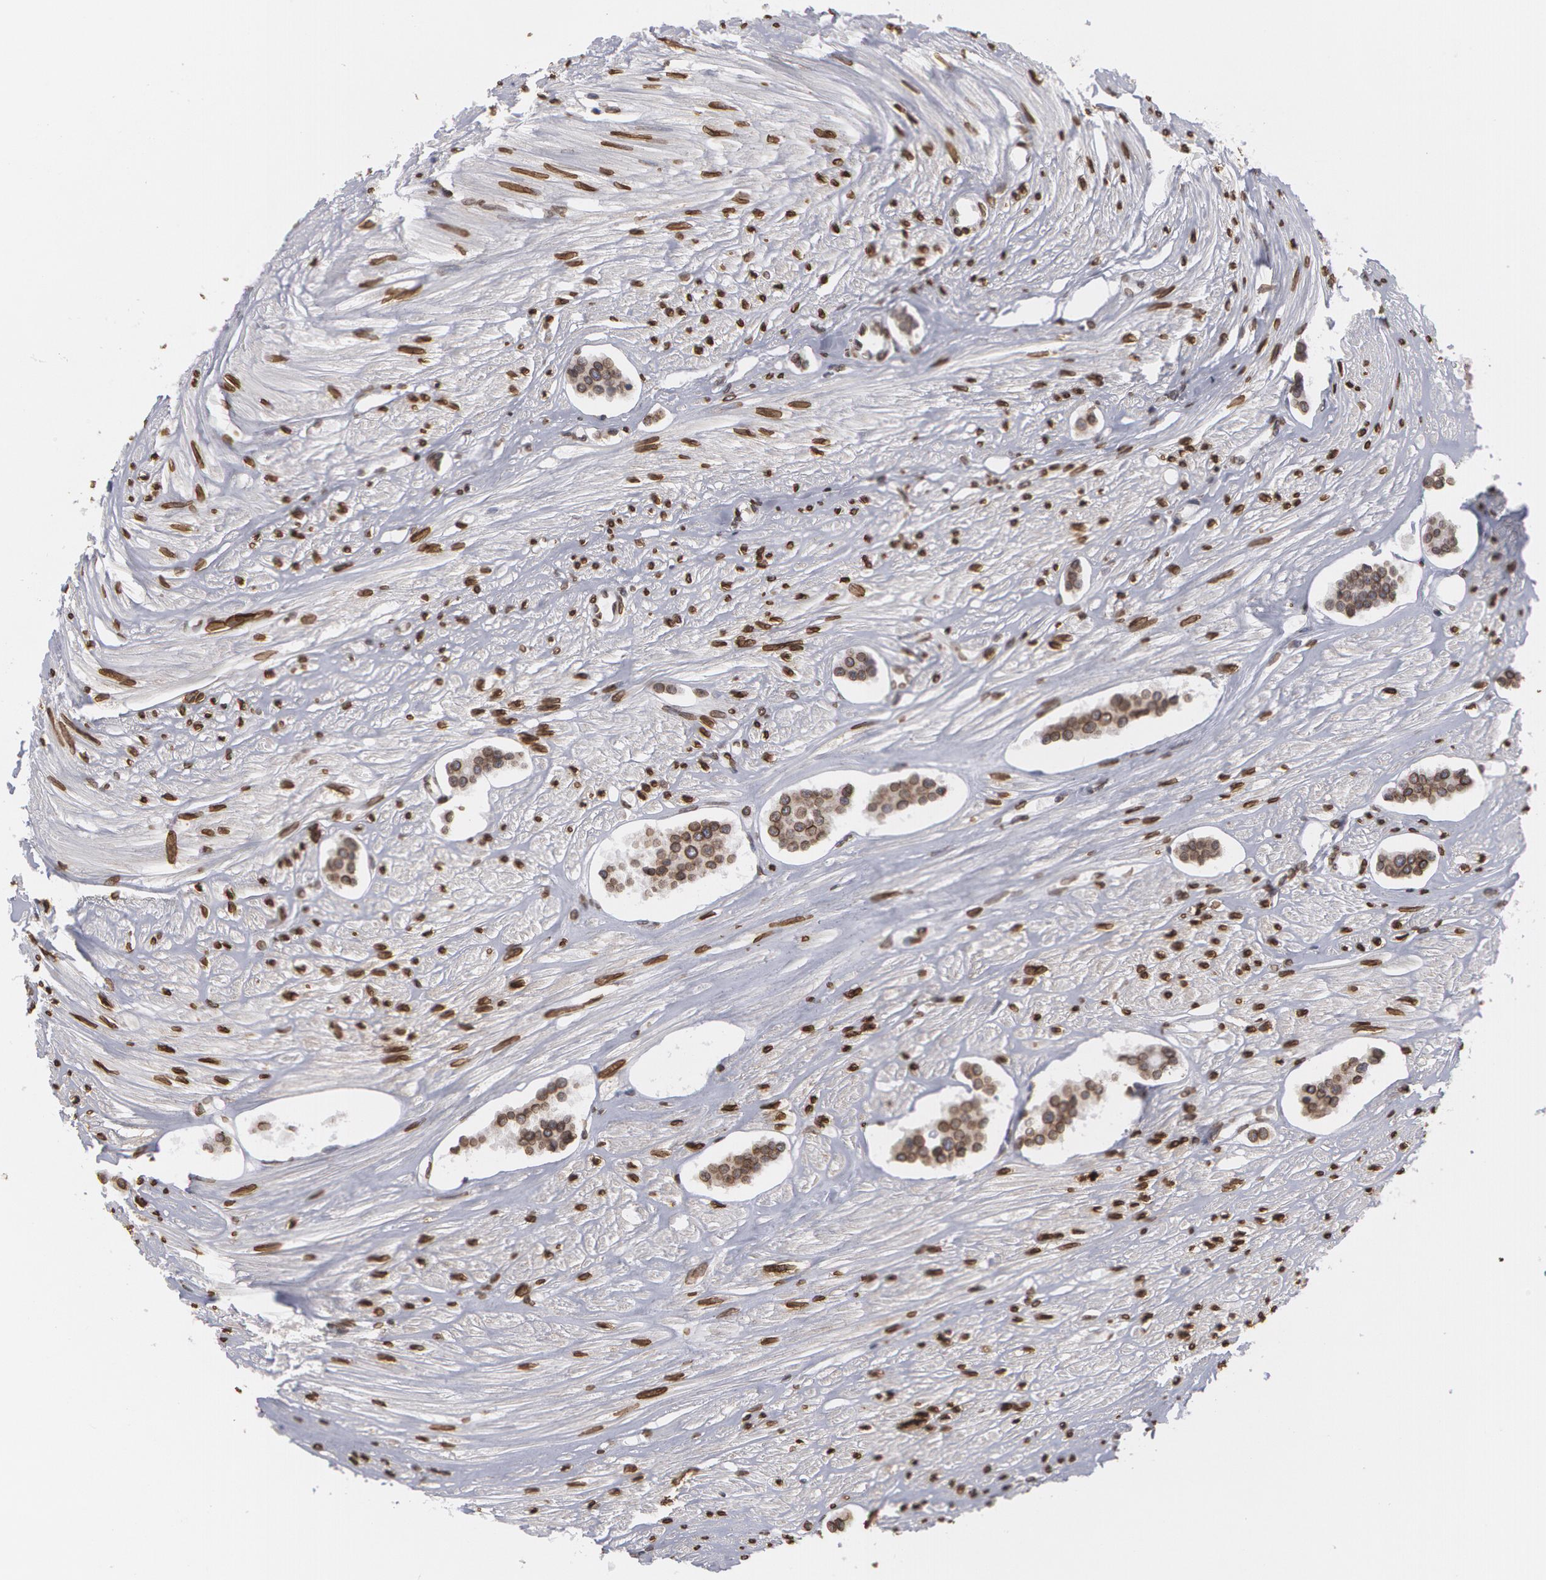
{"staining": {"intensity": "moderate", "quantity": ">75%", "location": "cytoplasmic/membranous,nuclear"}, "tissue": "carcinoid", "cell_type": "Tumor cells", "image_type": "cancer", "snomed": [{"axis": "morphology", "description": "Carcinoid, malignant, NOS"}, {"axis": "topography", "description": "Small intestine"}], "caption": "Protein analysis of carcinoid (malignant) tissue demonstrates moderate cytoplasmic/membranous and nuclear staining in approximately >75% of tumor cells.", "gene": "EMD", "patient": {"sex": "male", "age": 60}}